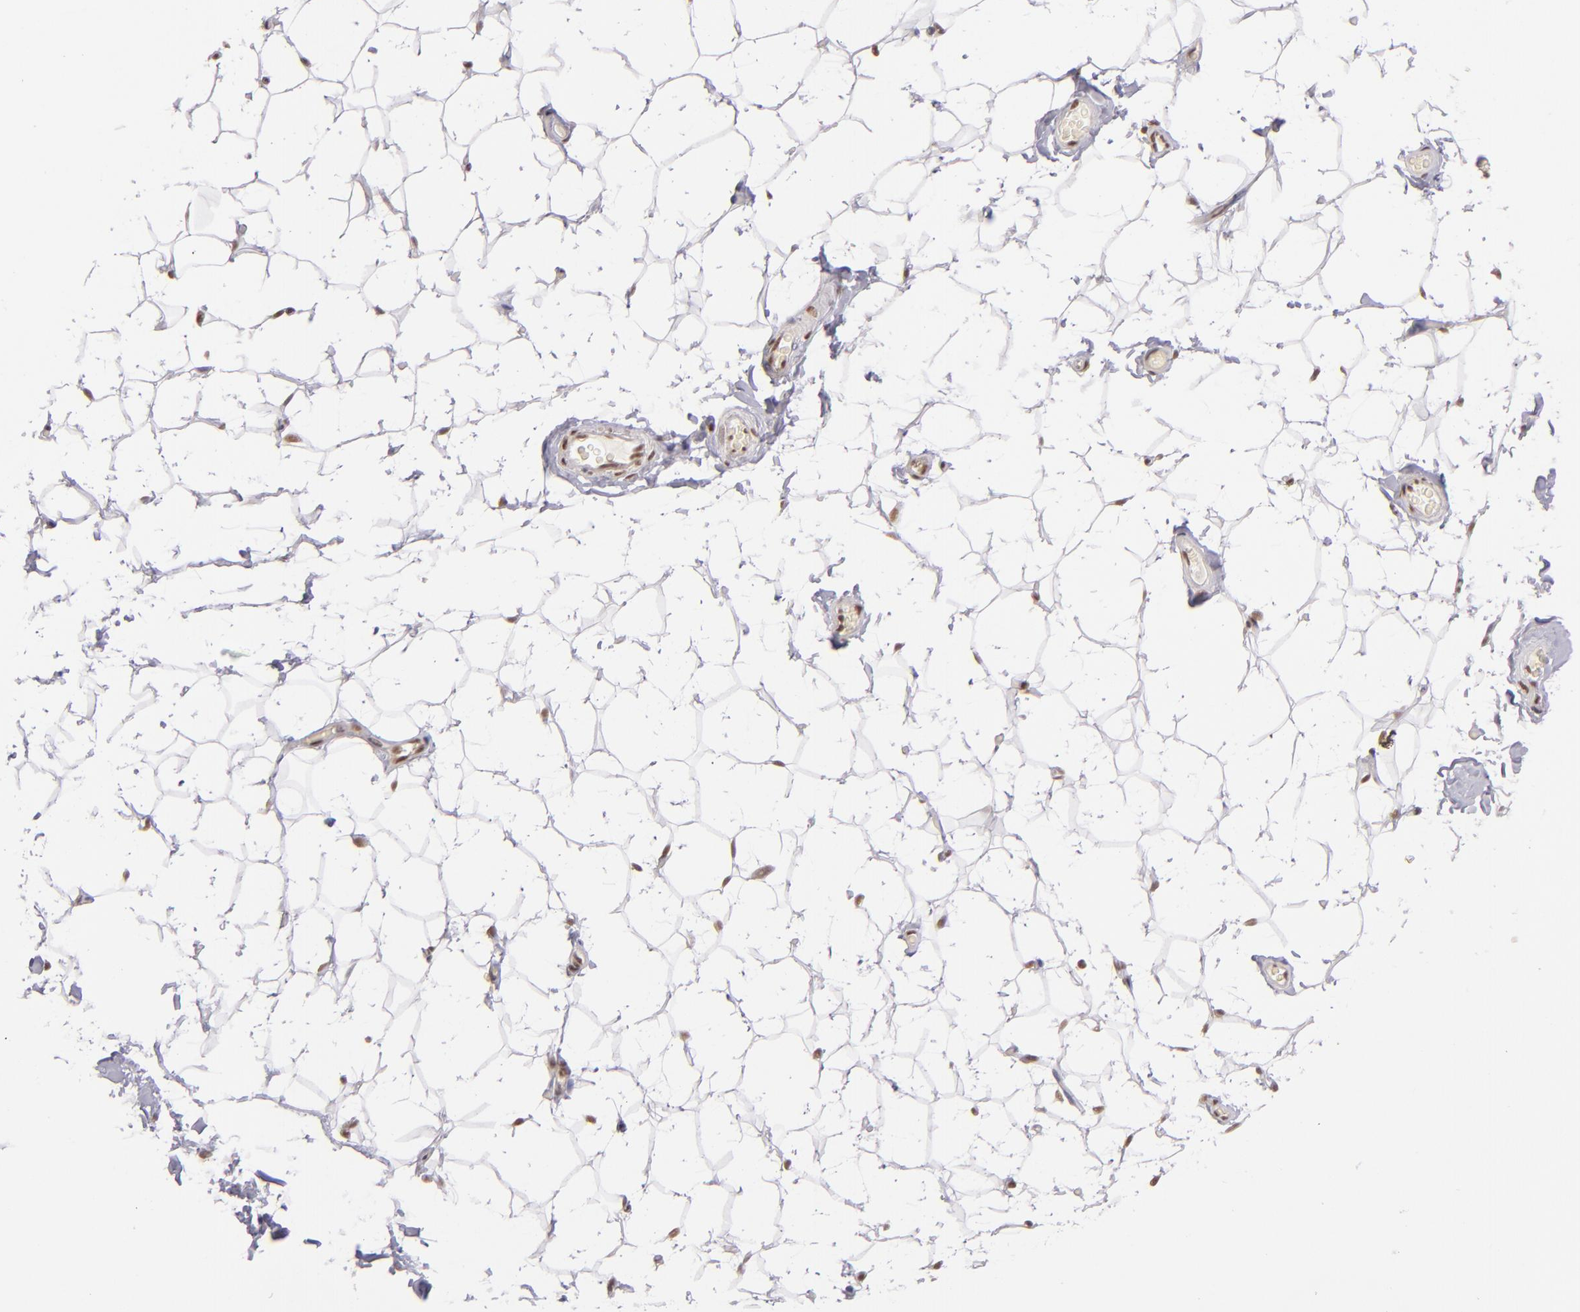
{"staining": {"intensity": "moderate", "quantity": "25%-75%", "location": "nuclear"}, "tissue": "adipose tissue", "cell_type": "Adipocytes", "image_type": "normal", "snomed": [{"axis": "morphology", "description": "Normal tissue, NOS"}, {"axis": "topography", "description": "Soft tissue"}], "caption": "Moderate nuclear expression is seen in approximately 25%-75% of adipocytes in normal adipose tissue.", "gene": "ZNF148", "patient": {"sex": "male", "age": 26}}